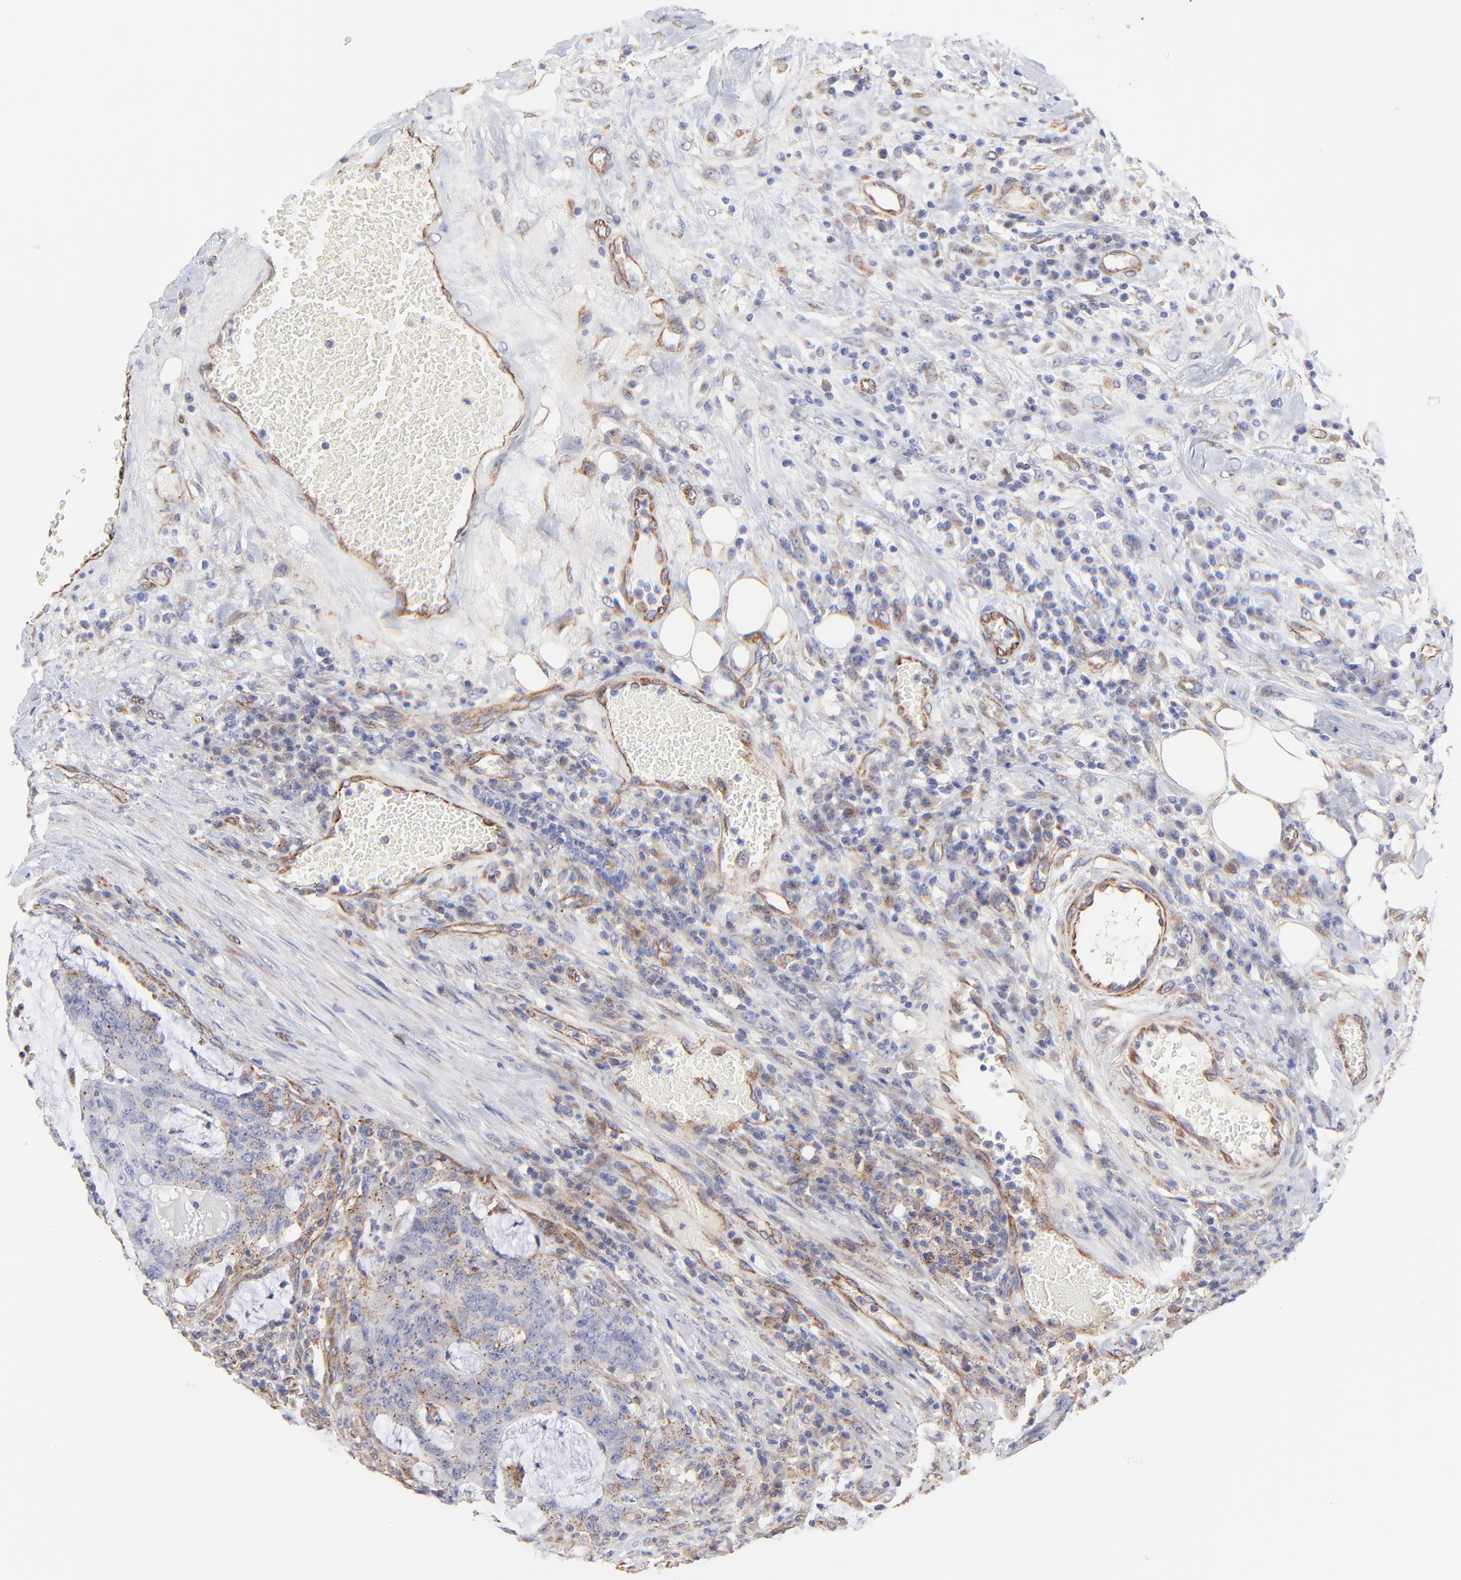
{"staining": {"intensity": "moderate", "quantity": ">75%", "location": "cytoplasmic/membranous"}, "tissue": "colorectal cancer", "cell_type": "Tumor cells", "image_type": "cancer", "snomed": [{"axis": "morphology", "description": "Adenocarcinoma, NOS"}, {"axis": "topography", "description": "Colon"}], "caption": "The image exhibits immunohistochemical staining of colorectal cancer (adenocarcinoma). There is moderate cytoplasmic/membranous expression is identified in about >75% of tumor cells. Ihc stains the protein of interest in brown and the nuclei are stained blue.", "gene": "COX8C", "patient": {"sex": "male", "age": 54}}